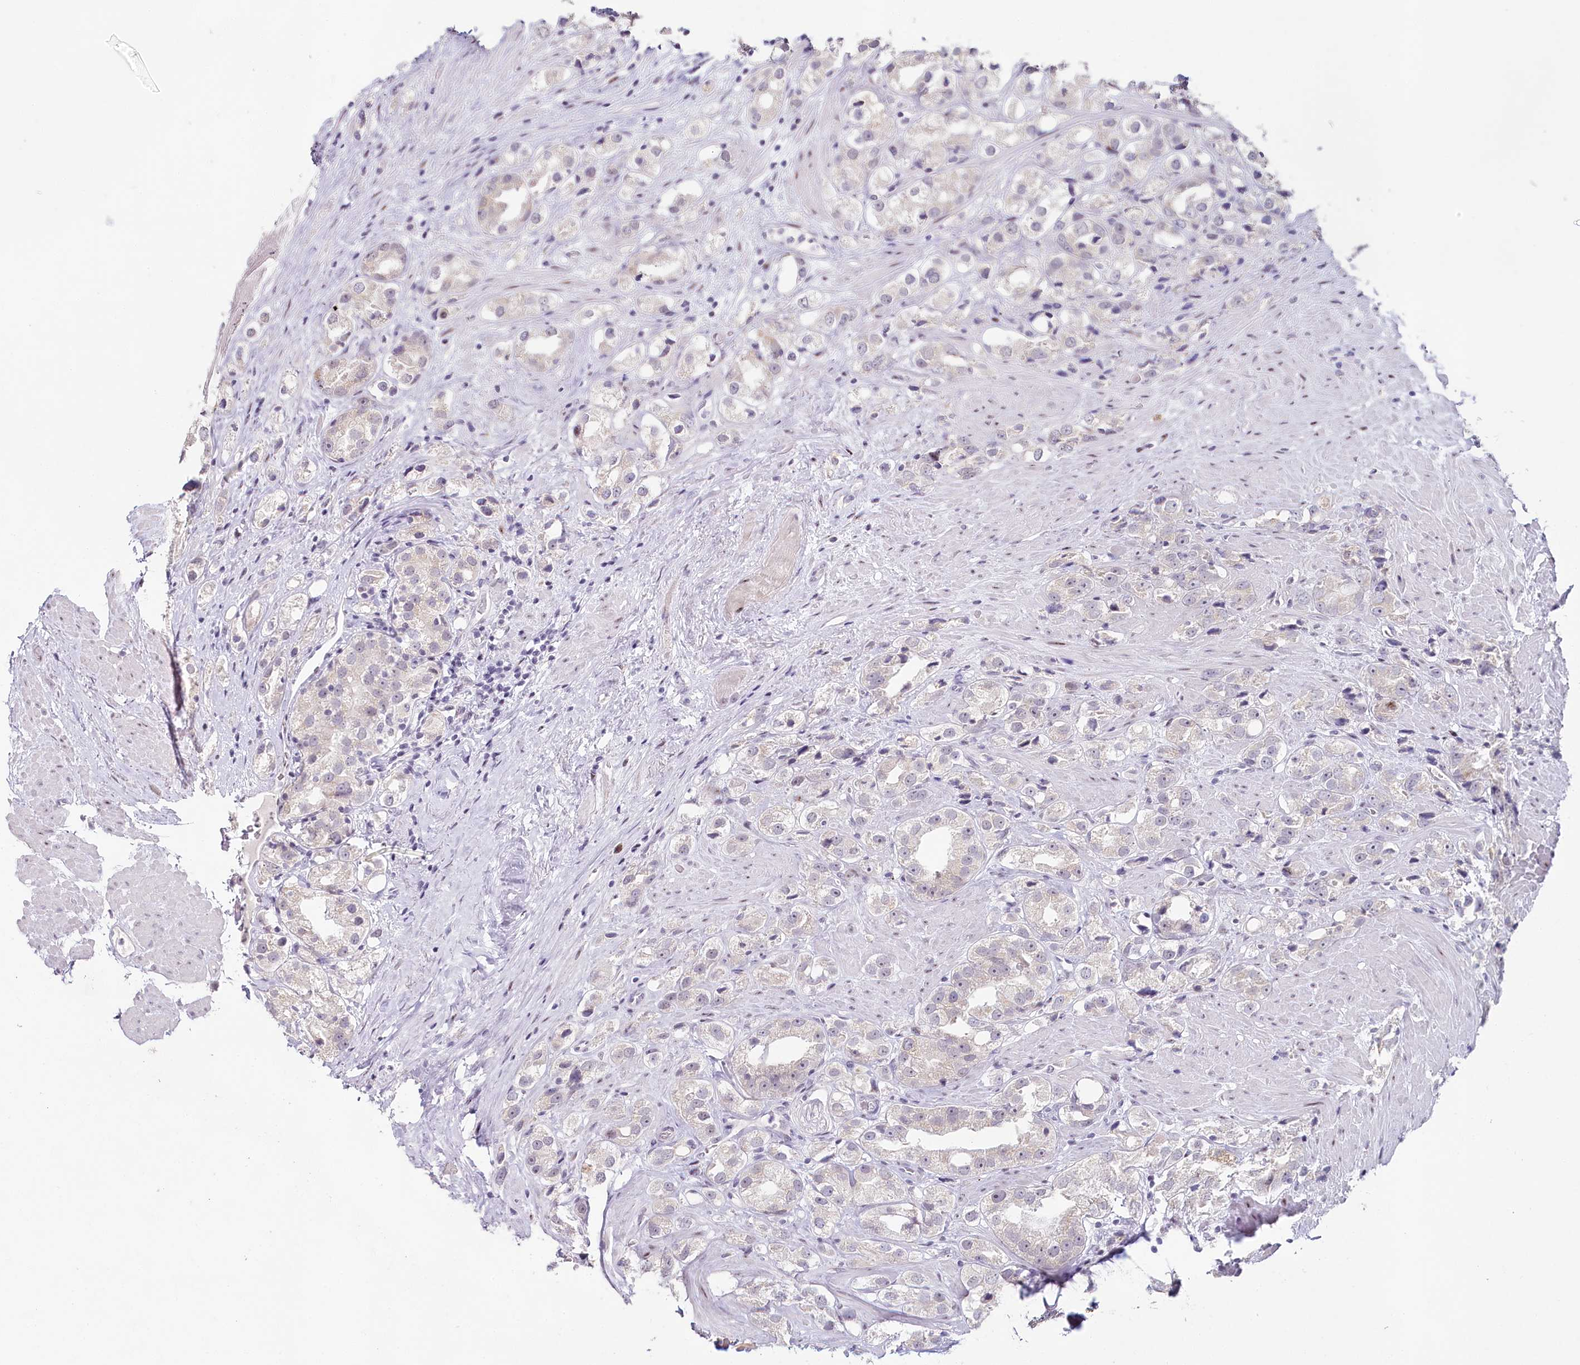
{"staining": {"intensity": "weak", "quantity": "<25%", "location": "nuclear"}, "tissue": "prostate cancer", "cell_type": "Tumor cells", "image_type": "cancer", "snomed": [{"axis": "morphology", "description": "Adenocarcinoma, NOS"}, {"axis": "topography", "description": "Prostate"}], "caption": "This histopathology image is of prostate cancer stained with immunohistochemistry (IHC) to label a protein in brown with the nuclei are counter-stained blue. There is no positivity in tumor cells.", "gene": "HPD", "patient": {"sex": "male", "age": 79}}